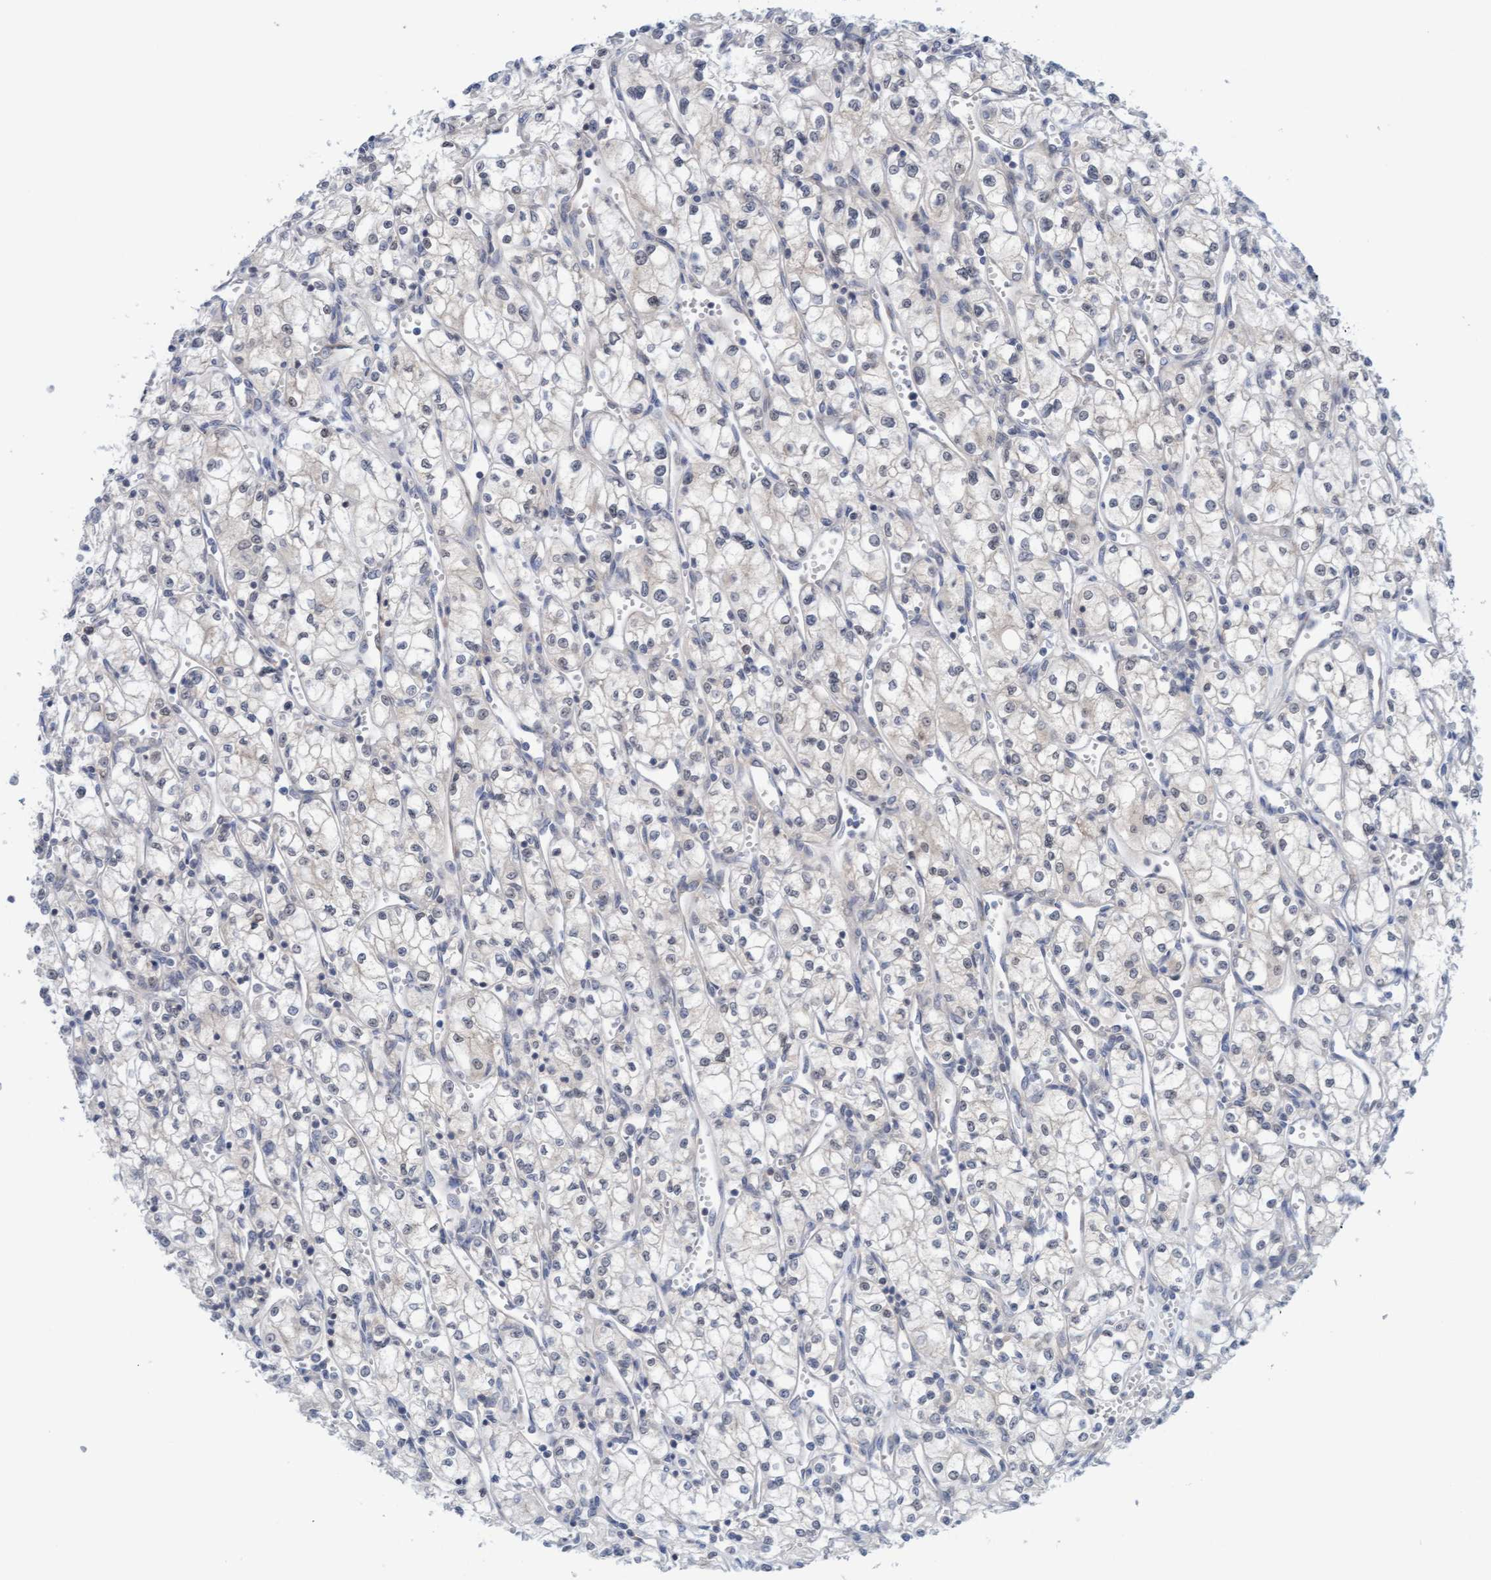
{"staining": {"intensity": "negative", "quantity": "none", "location": "none"}, "tissue": "renal cancer", "cell_type": "Tumor cells", "image_type": "cancer", "snomed": [{"axis": "morphology", "description": "Adenocarcinoma, NOS"}, {"axis": "topography", "description": "Kidney"}], "caption": "Renal cancer stained for a protein using IHC exhibits no expression tumor cells.", "gene": "AMZ2", "patient": {"sex": "male", "age": 59}}